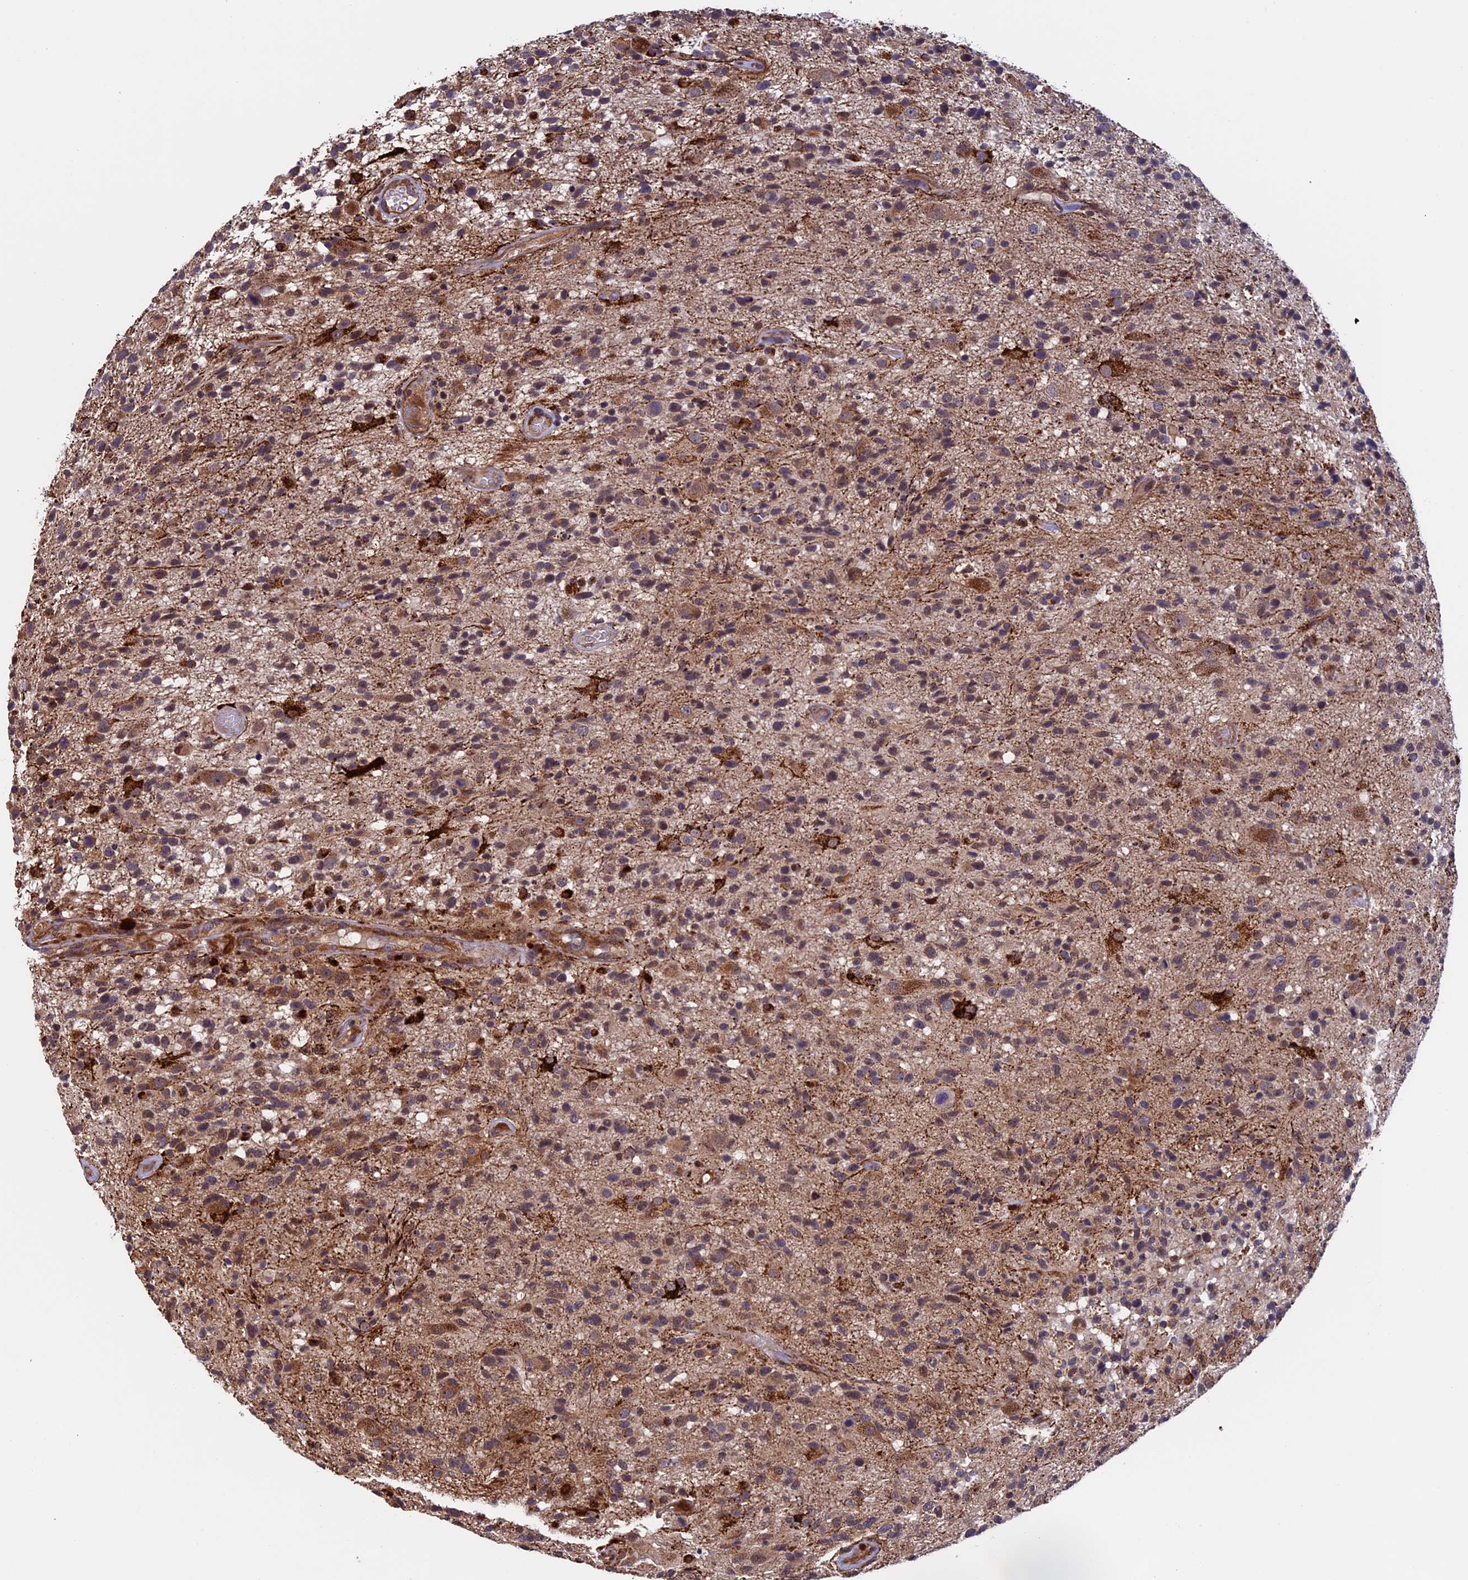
{"staining": {"intensity": "moderate", "quantity": ">75%", "location": "cytoplasmic/membranous"}, "tissue": "glioma", "cell_type": "Tumor cells", "image_type": "cancer", "snomed": [{"axis": "morphology", "description": "Glioma, malignant, High grade"}, {"axis": "morphology", "description": "Glioblastoma, NOS"}, {"axis": "topography", "description": "Brain"}], "caption": "About >75% of tumor cells in glioma exhibit moderate cytoplasmic/membranous protein positivity as visualized by brown immunohistochemical staining.", "gene": "RNF17", "patient": {"sex": "male", "age": 60}}